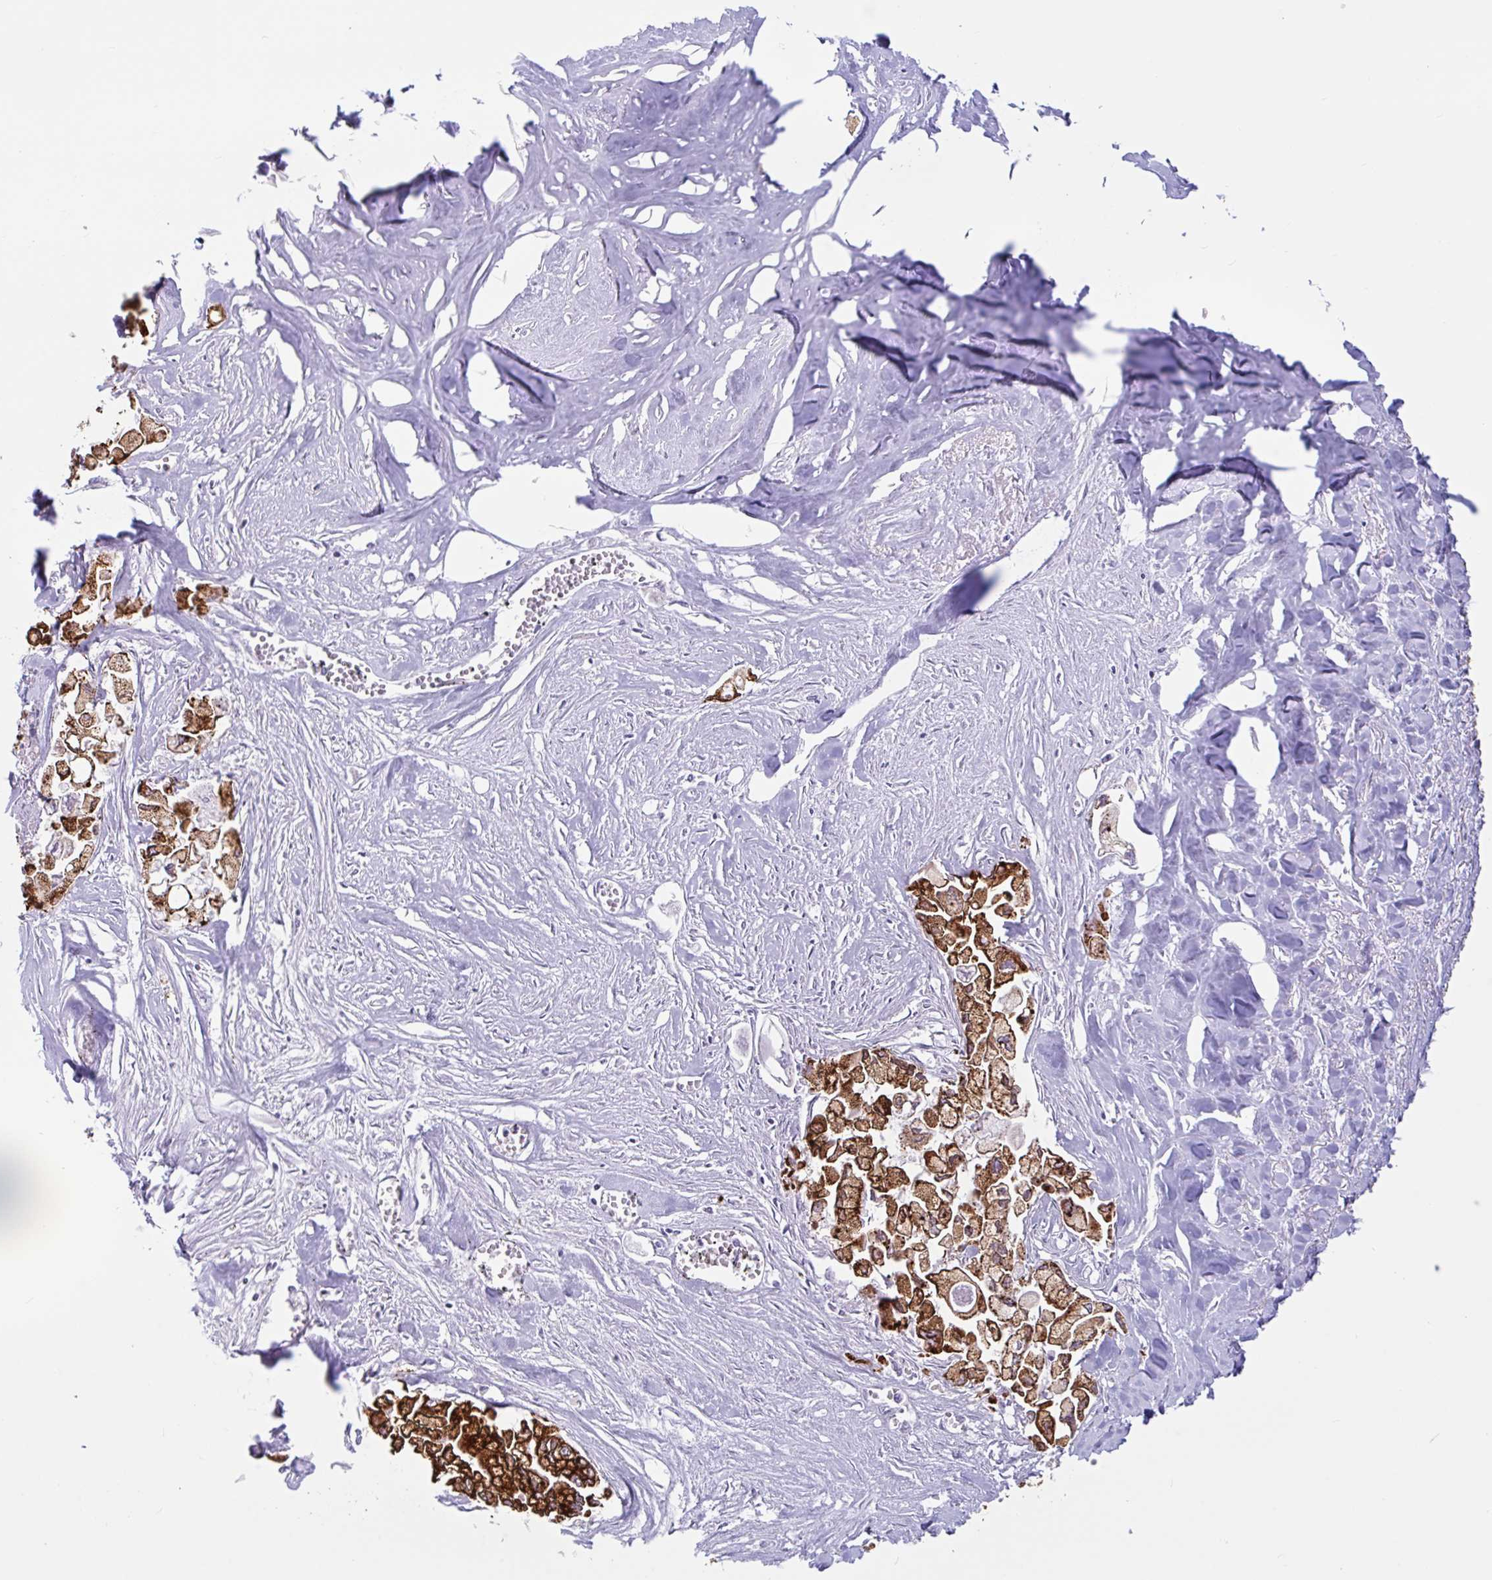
{"staining": {"intensity": "moderate", "quantity": ">75%", "location": "cytoplasmic/membranous"}, "tissue": "pancreatic cancer", "cell_type": "Tumor cells", "image_type": "cancer", "snomed": [{"axis": "morphology", "description": "Adenocarcinoma, NOS"}, {"axis": "topography", "description": "Pancreas"}], "caption": "Tumor cells display medium levels of moderate cytoplasmic/membranous positivity in about >75% of cells in human pancreatic adenocarcinoma. (IHC, brightfield microscopy, high magnification).", "gene": "CTSE", "patient": {"sex": "female", "age": 79}}